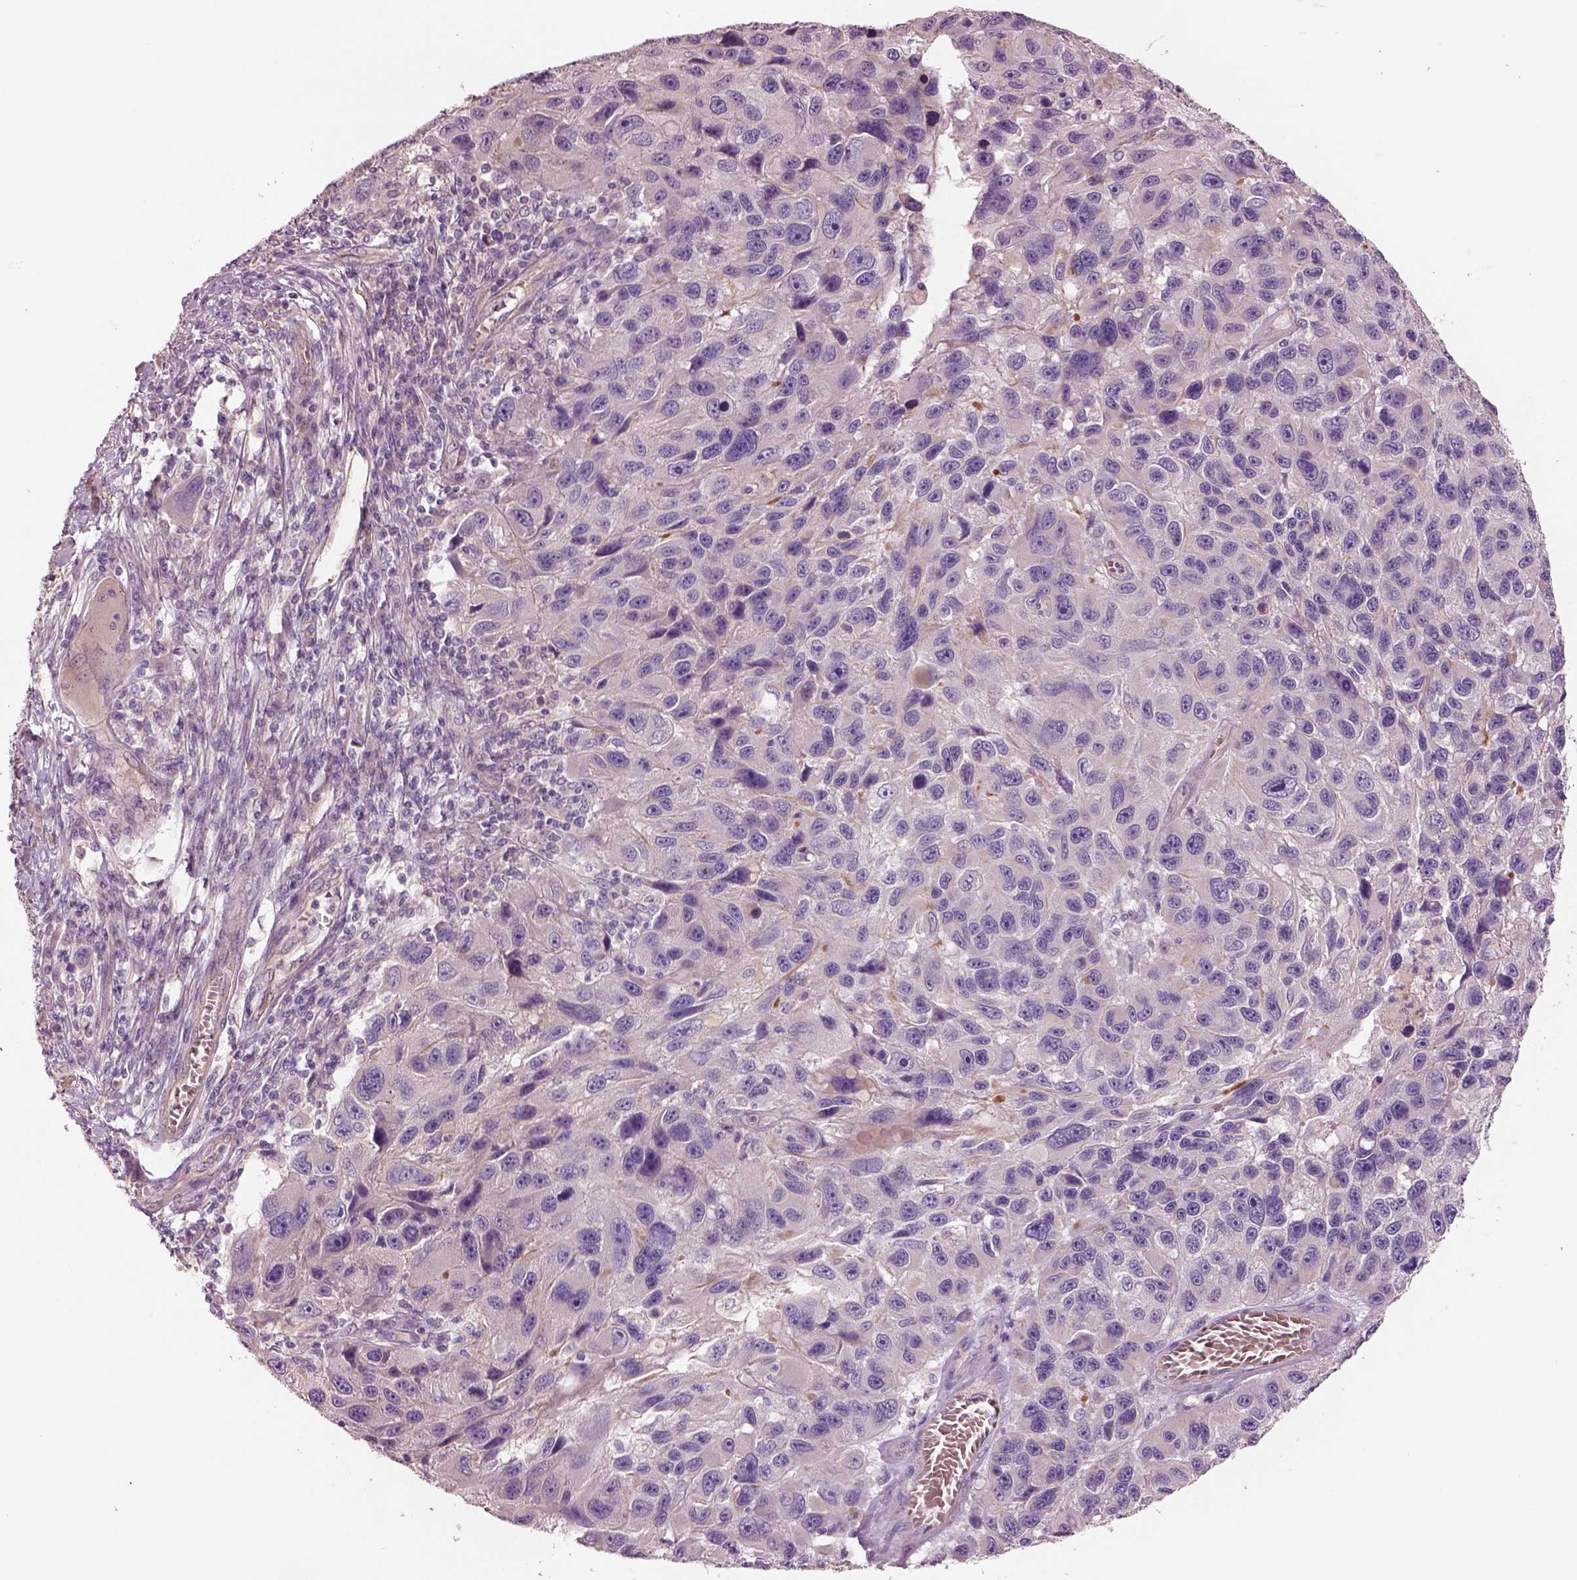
{"staining": {"intensity": "negative", "quantity": "none", "location": "none"}, "tissue": "melanoma", "cell_type": "Tumor cells", "image_type": "cancer", "snomed": [{"axis": "morphology", "description": "Malignant melanoma, NOS"}, {"axis": "topography", "description": "Skin"}], "caption": "Immunohistochemistry image of human melanoma stained for a protein (brown), which exhibits no expression in tumor cells.", "gene": "DUOXA2", "patient": {"sex": "male", "age": 53}}